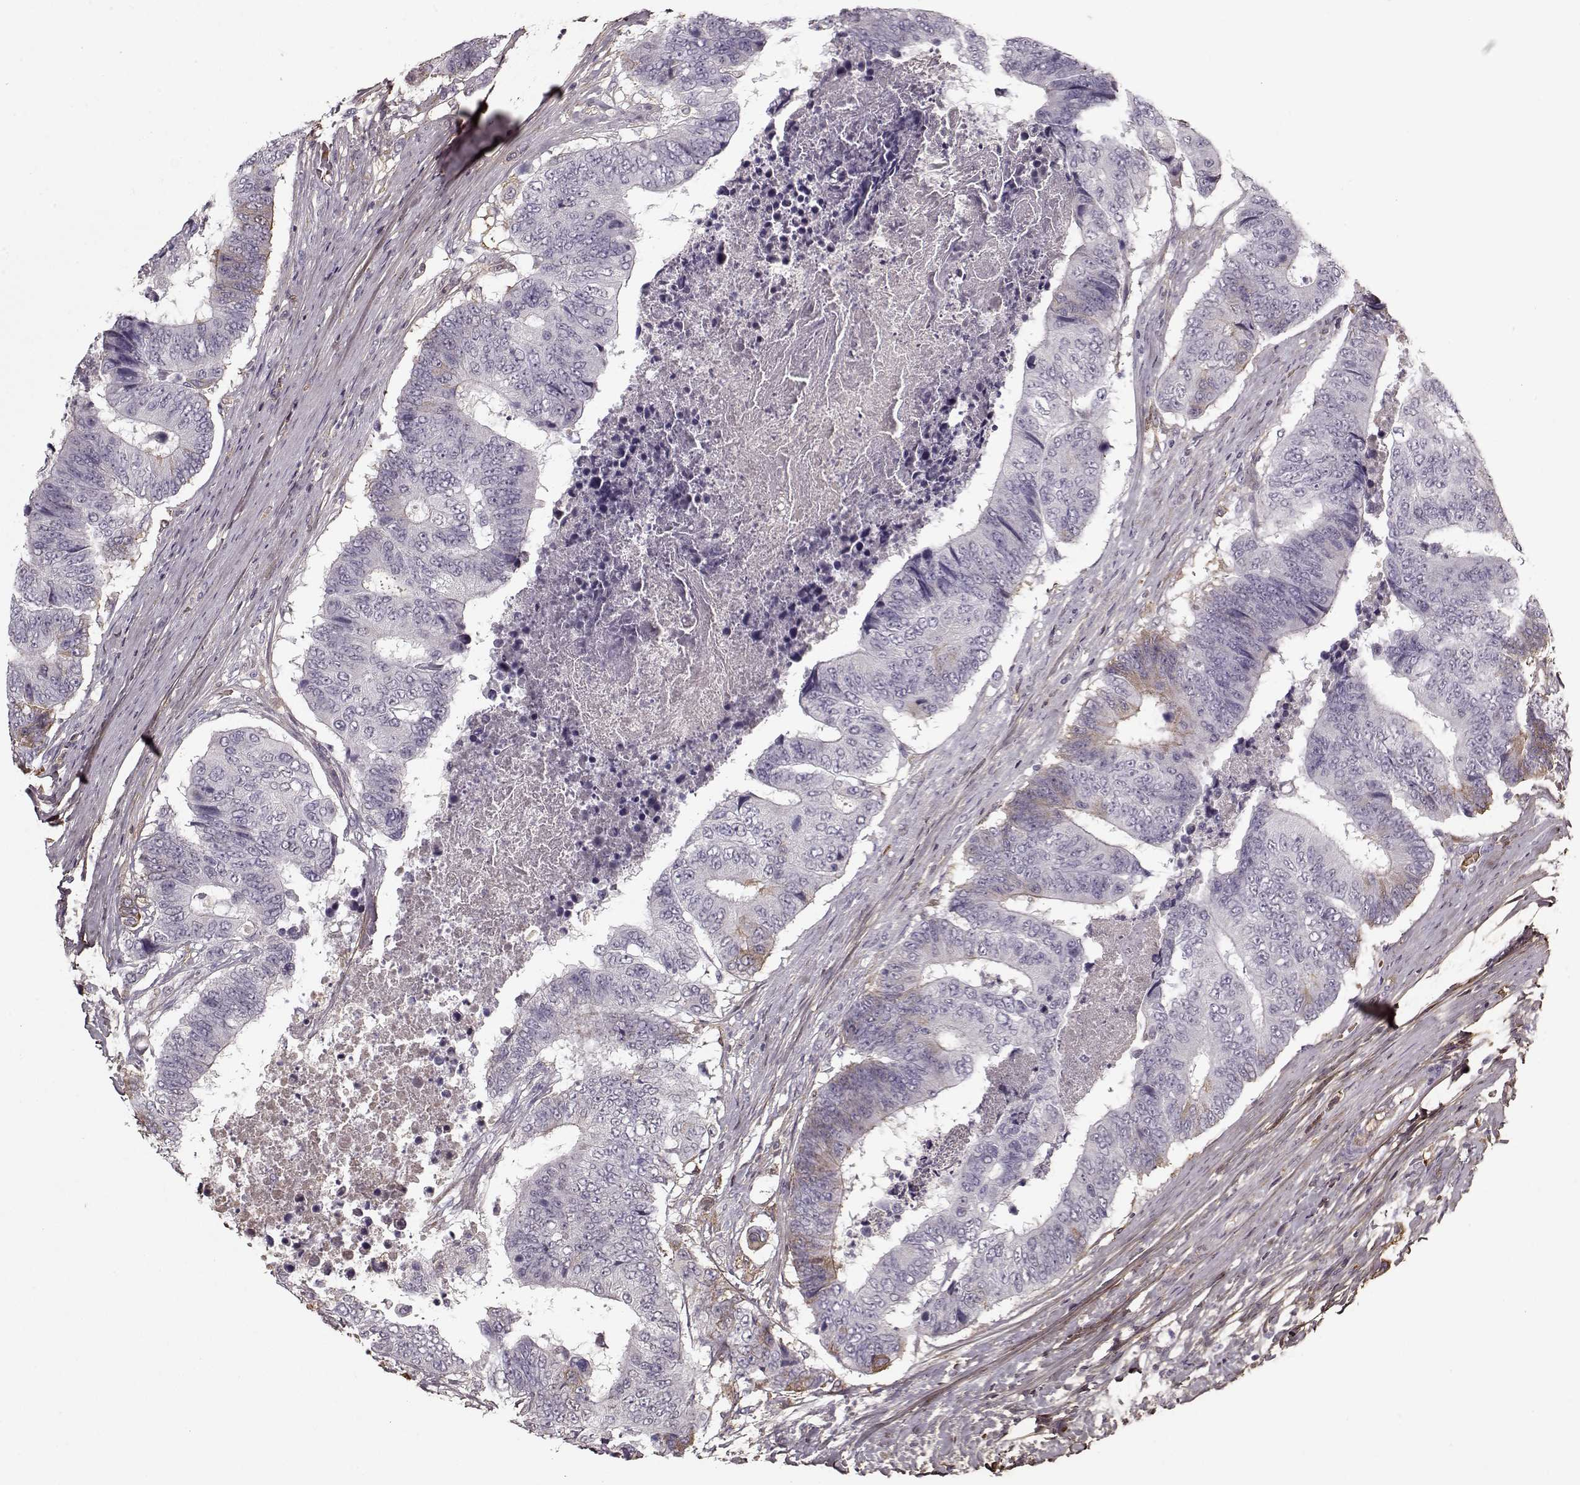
{"staining": {"intensity": "negative", "quantity": "none", "location": "none"}, "tissue": "colorectal cancer", "cell_type": "Tumor cells", "image_type": "cancer", "snomed": [{"axis": "morphology", "description": "Adenocarcinoma, NOS"}, {"axis": "topography", "description": "Colon"}], "caption": "High magnification brightfield microscopy of colorectal cancer (adenocarcinoma) stained with DAB (brown) and counterstained with hematoxylin (blue): tumor cells show no significant staining.", "gene": "LUM", "patient": {"sex": "female", "age": 48}}